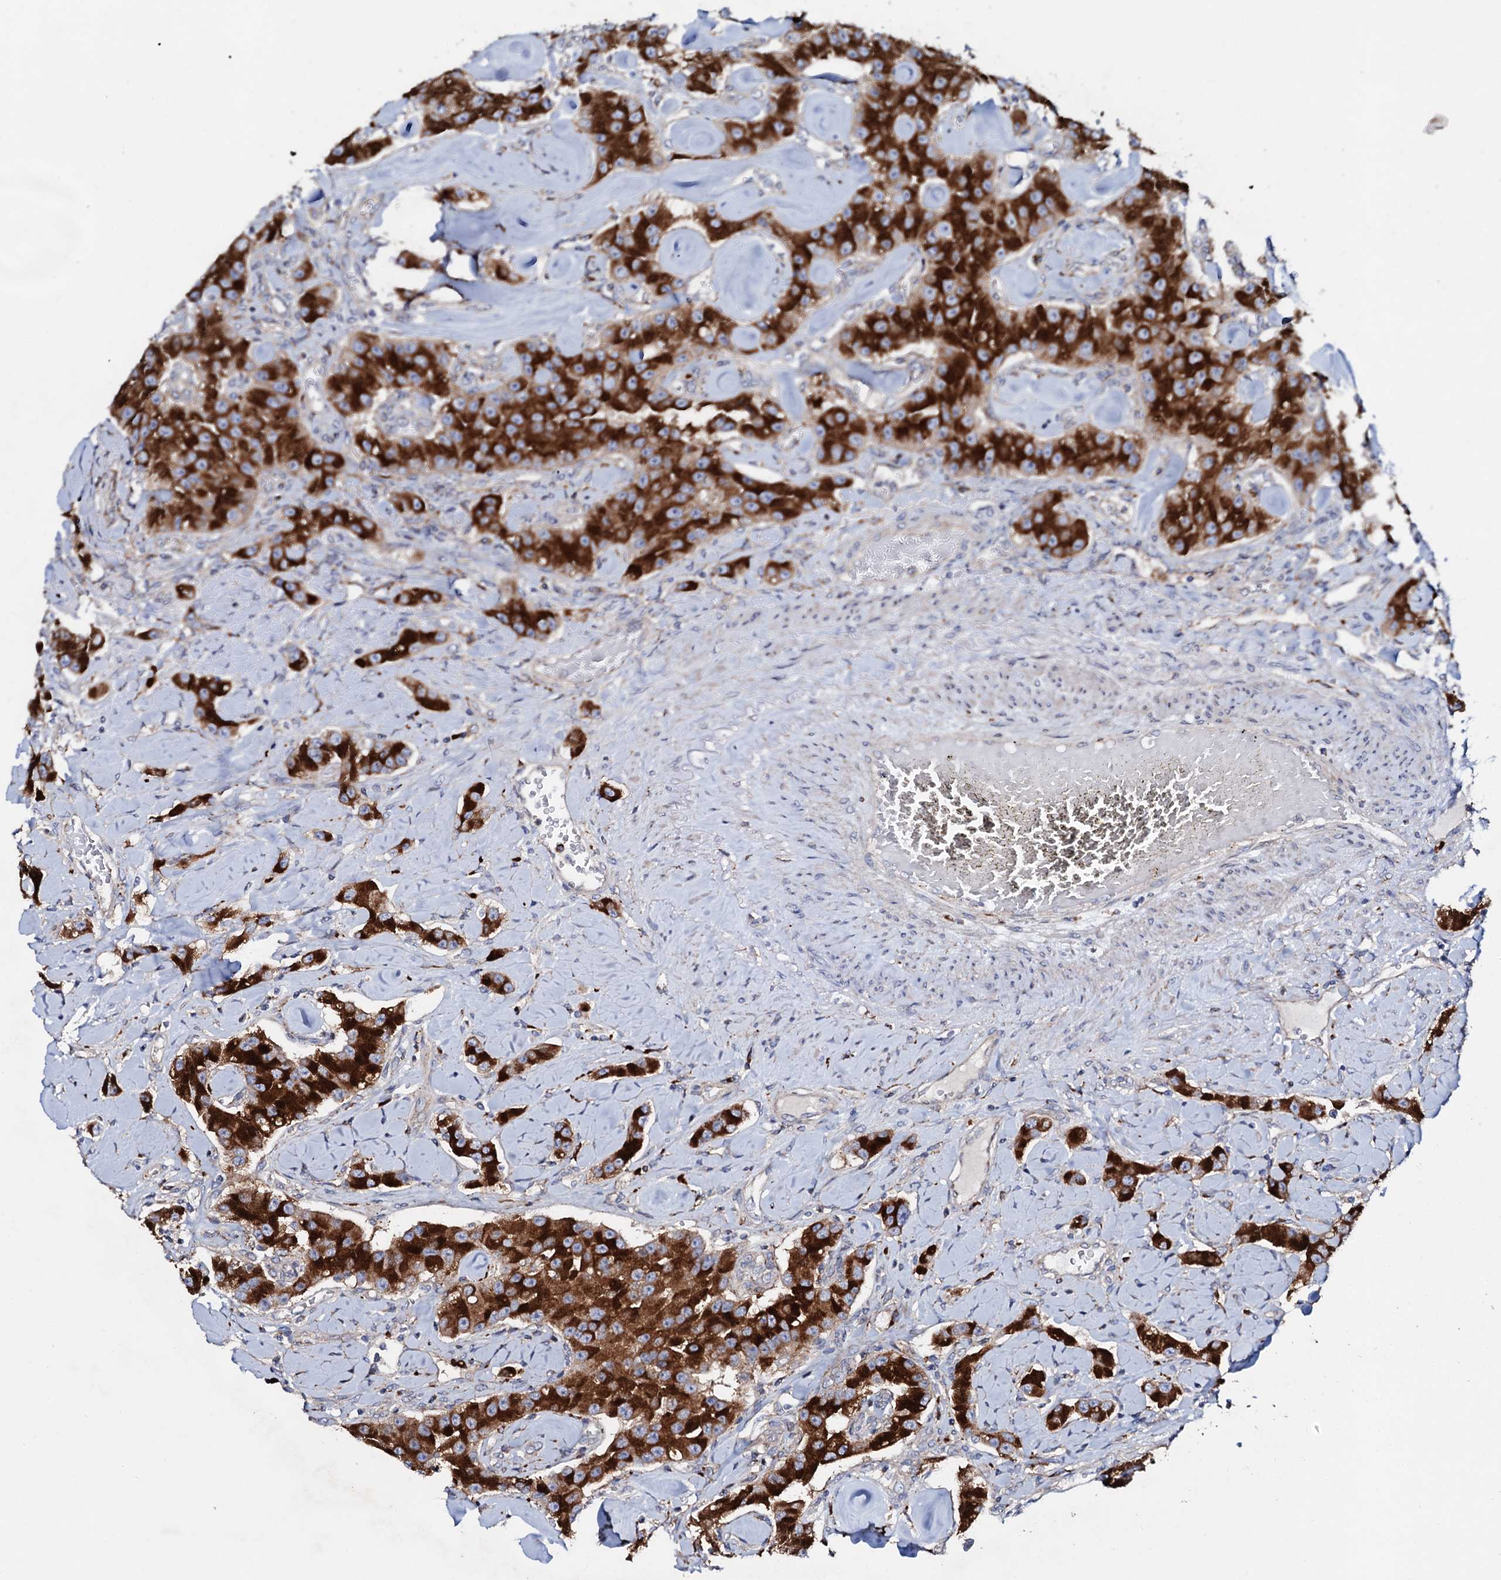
{"staining": {"intensity": "strong", "quantity": ">75%", "location": "cytoplasmic/membranous"}, "tissue": "carcinoid", "cell_type": "Tumor cells", "image_type": "cancer", "snomed": [{"axis": "morphology", "description": "Carcinoid, malignant, NOS"}, {"axis": "topography", "description": "Pancreas"}], "caption": "Immunohistochemistry micrograph of carcinoid (malignant) stained for a protein (brown), which shows high levels of strong cytoplasmic/membranous expression in approximately >75% of tumor cells.", "gene": "P2RX4", "patient": {"sex": "male", "age": 41}}